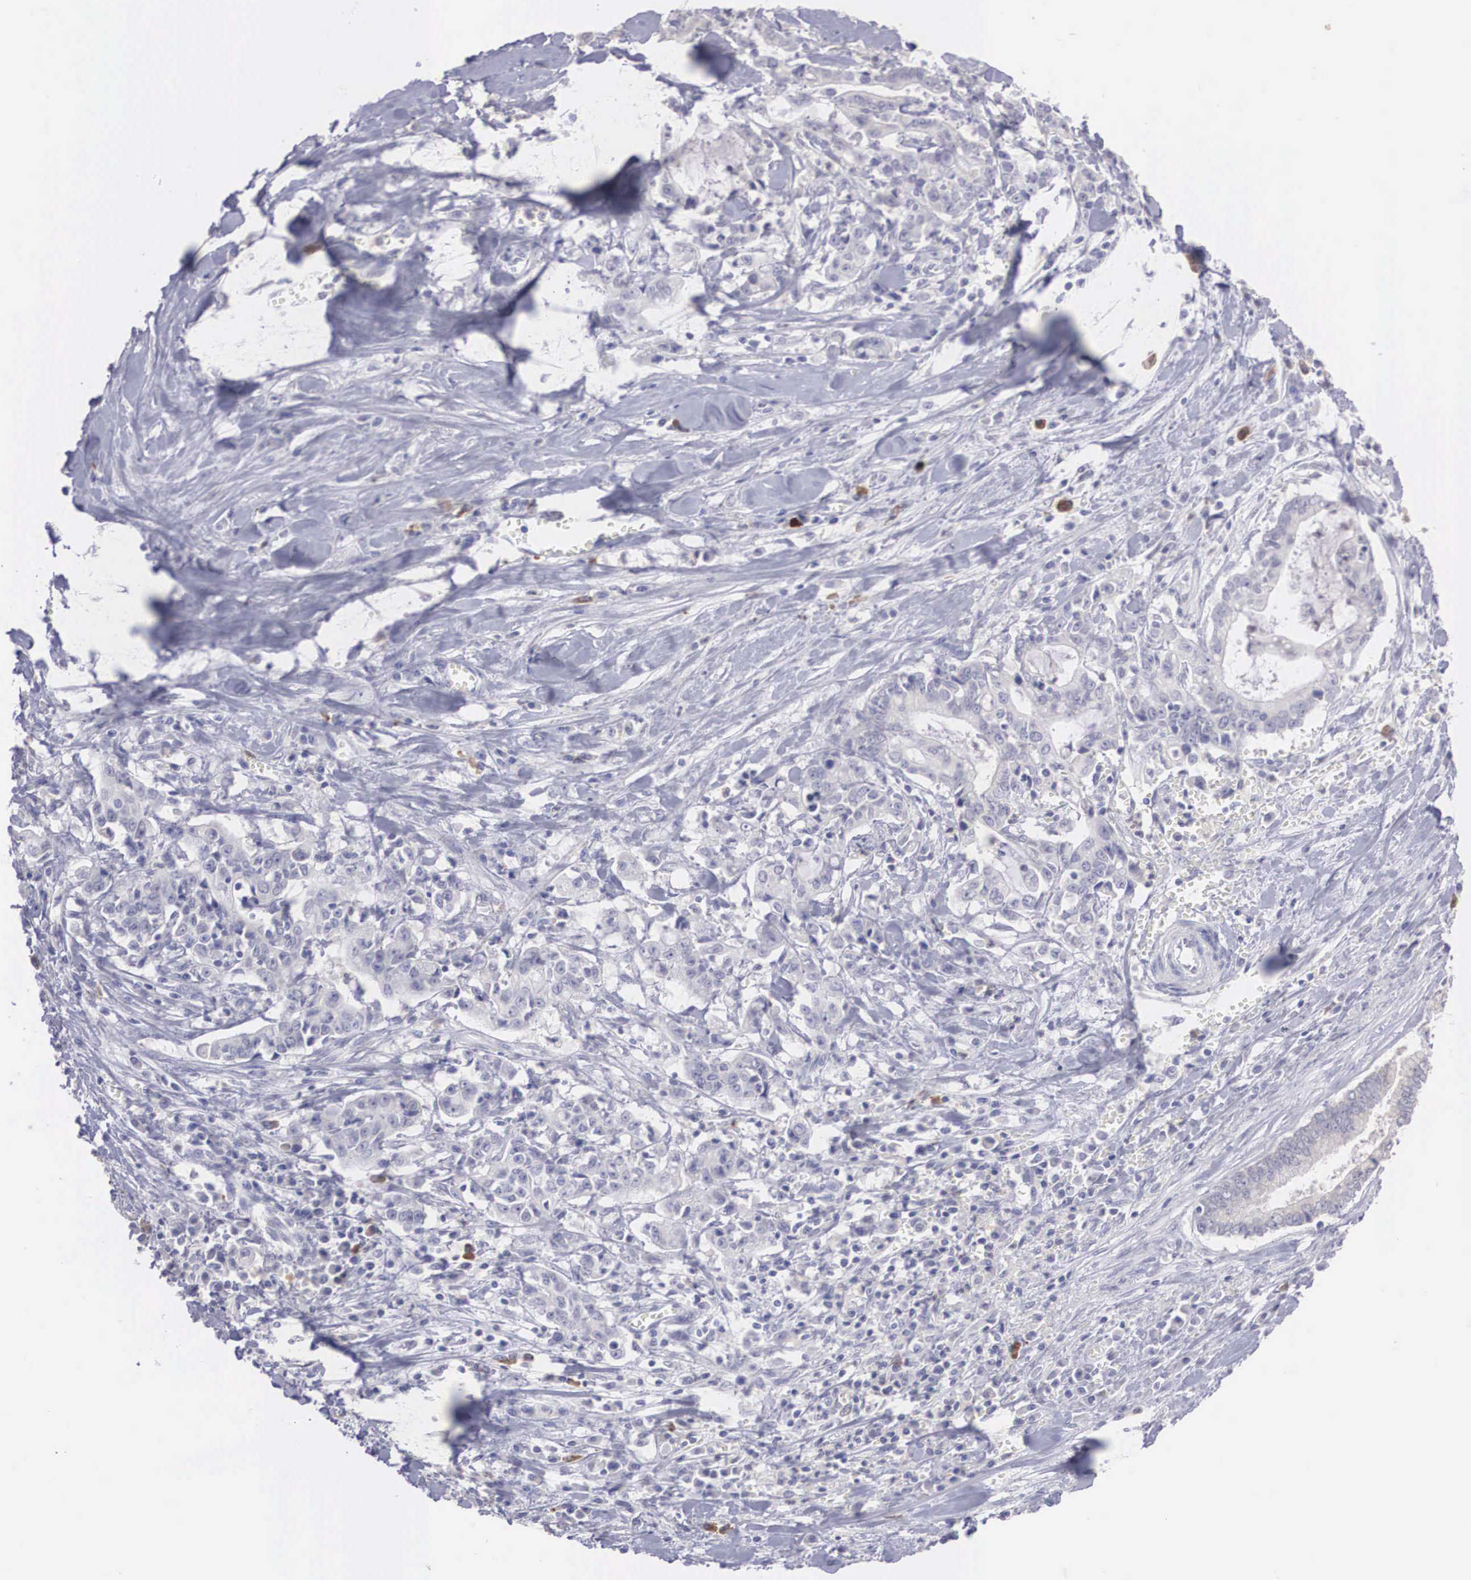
{"staining": {"intensity": "negative", "quantity": "none", "location": "none"}, "tissue": "liver cancer", "cell_type": "Tumor cells", "image_type": "cancer", "snomed": [{"axis": "morphology", "description": "Cholangiocarcinoma"}, {"axis": "topography", "description": "Liver"}], "caption": "Cholangiocarcinoma (liver) was stained to show a protein in brown. There is no significant positivity in tumor cells. (DAB IHC with hematoxylin counter stain).", "gene": "REPS2", "patient": {"sex": "male", "age": 57}}